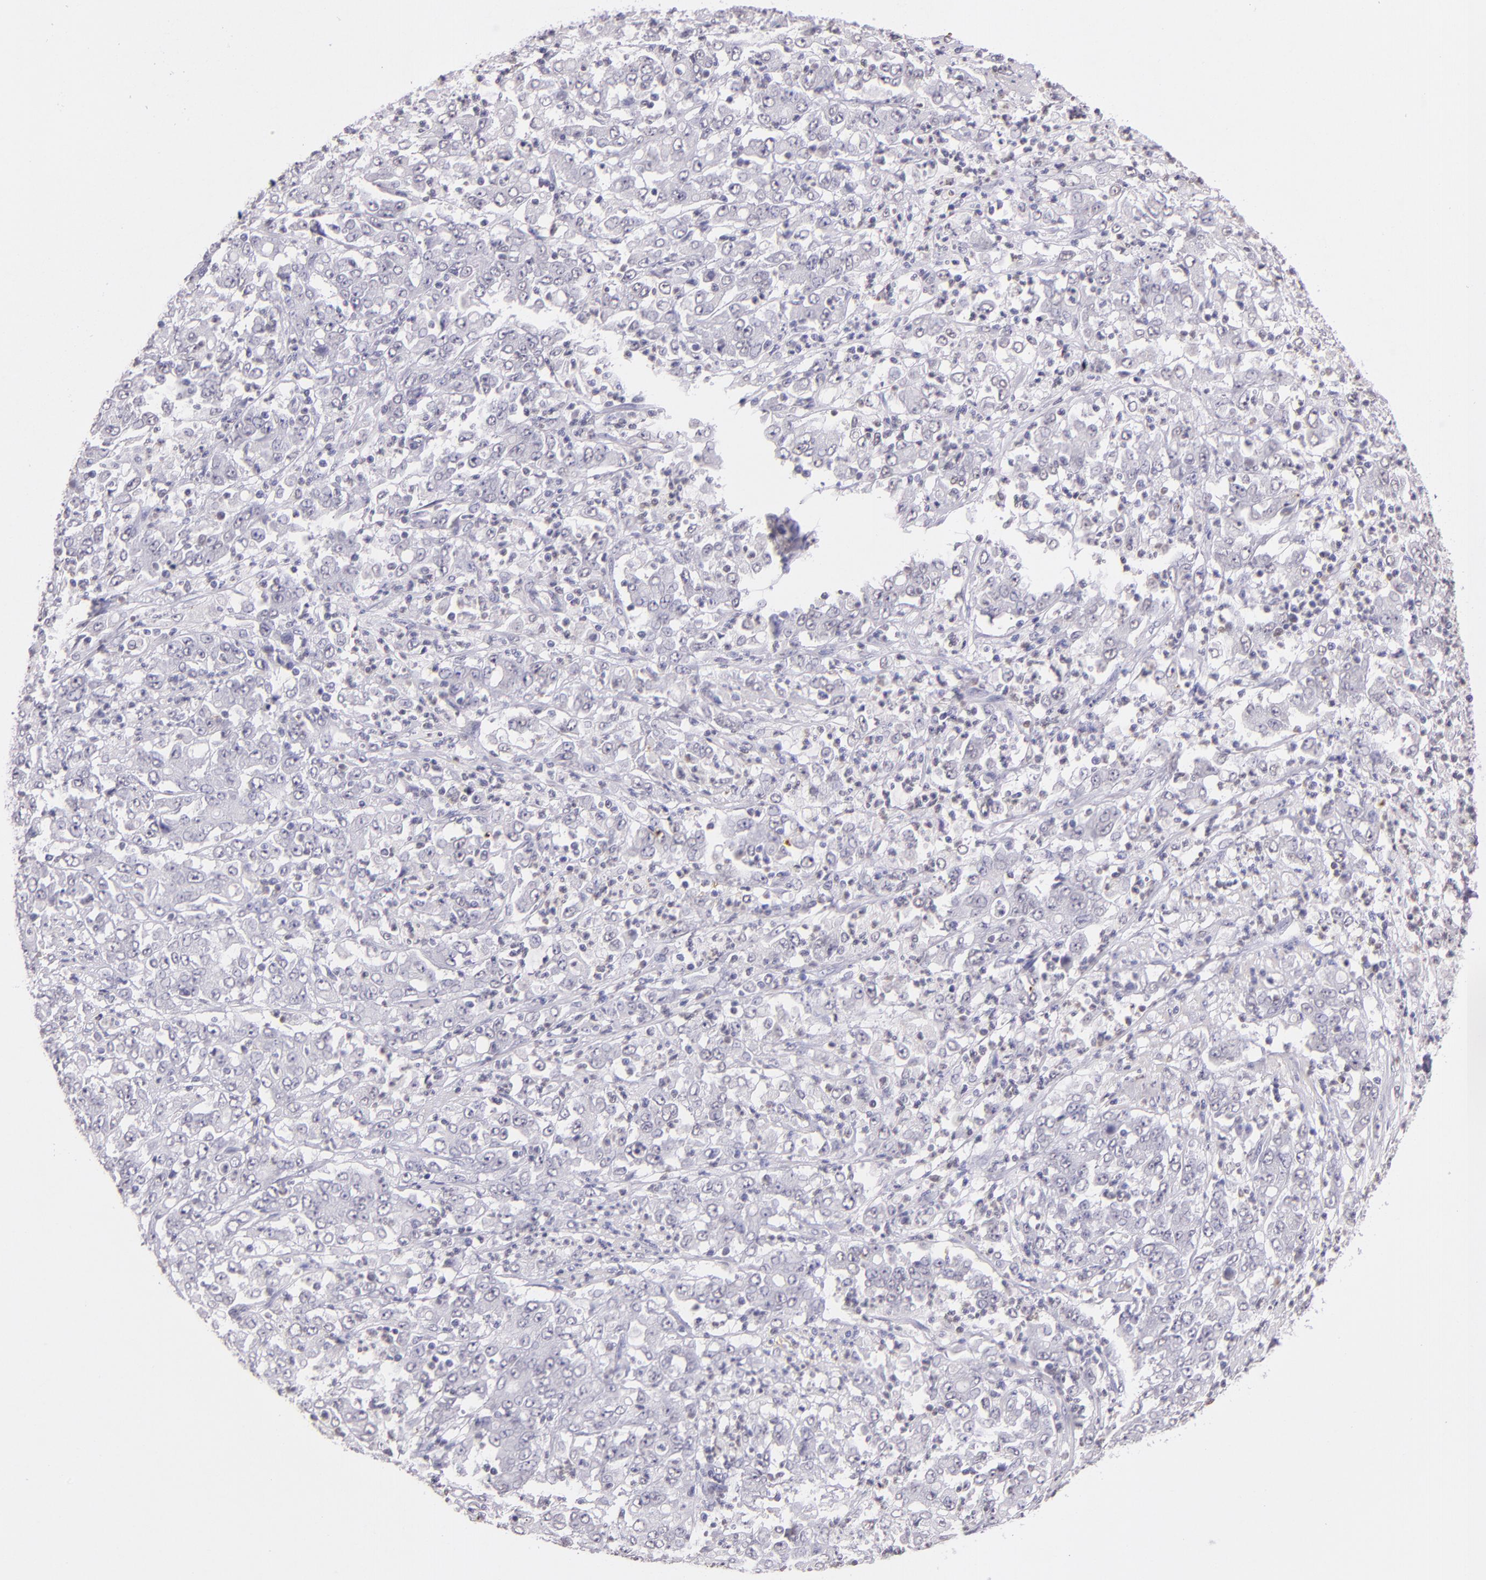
{"staining": {"intensity": "negative", "quantity": "none", "location": "none"}, "tissue": "stomach cancer", "cell_type": "Tumor cells", "image_type": "cancer", "snomed": [{"axis": "morphology", "description": "Adenocarcinoma, NOS"}, {"axis": "topography", "description": "Stomach, lower"}], "caption": "An immunohistochemistry (IHC) micrograph of stomach adenocarcinoma is shown. There is no staining in tumor cells of stomach adenocarcinoma. (Brightfield microscopy of DAB immunohistochemistry (IHC) at high magnification).", "gene": "RTN1", "patient": {"sex": "female", "age": 71}}